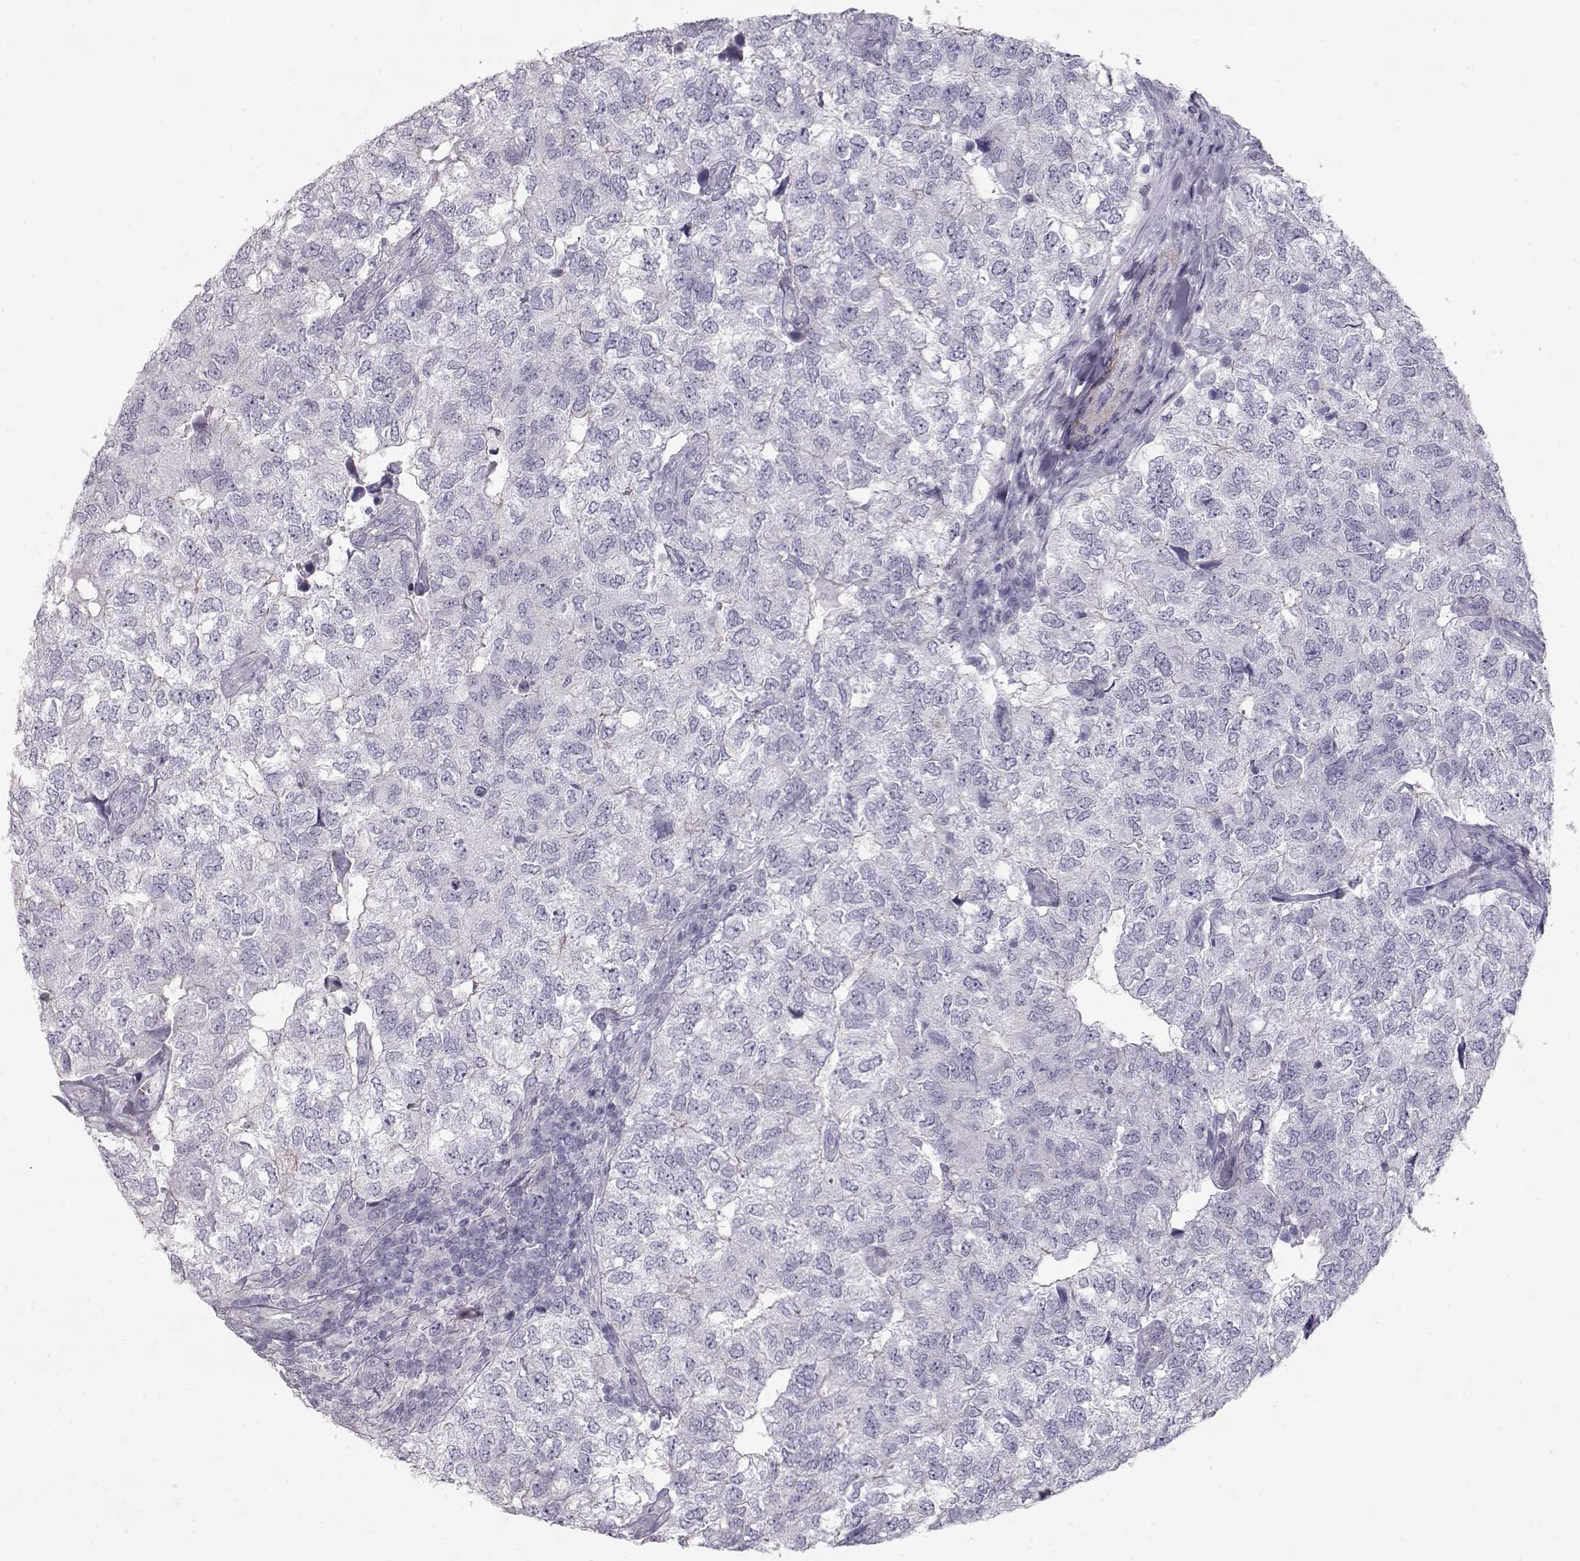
{"staining": {"intensity": "negative", "quantity": "none", "location": "none"}, "tissue": "breast cancer", "cell_type": "Tumor cells", "image_type": "cancer", "snomed": [{"axis": "morphology", "description": "Duct carcinoma"}, {"axis": "topography", "description": "Breast"}], "caption": "Human breast intraductal carcinoma stained for a protein using IHC reveals no expression in tumor cells.", "gene": "SLITRK3", "patient": {"sex": "female", "age": 30}}